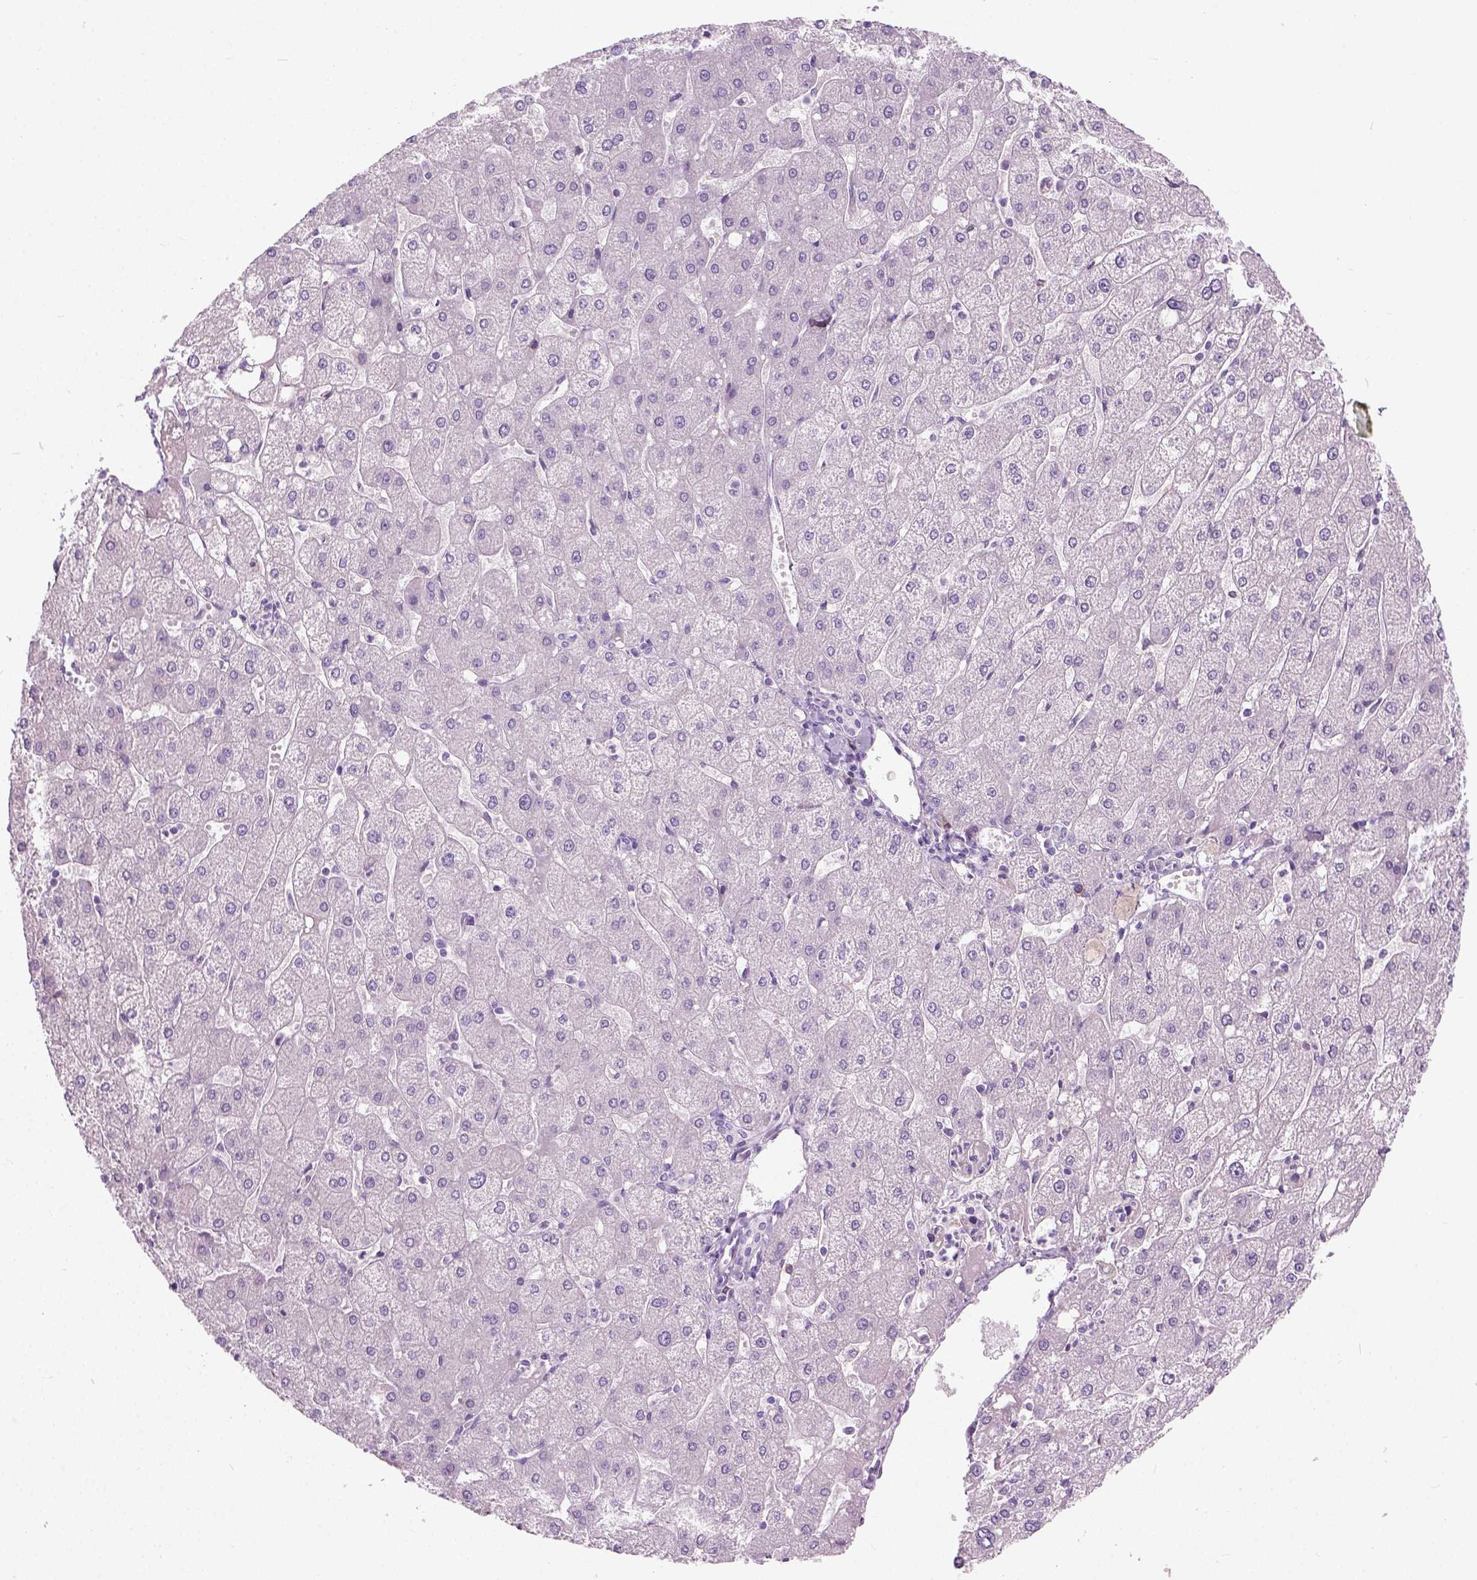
{"staining": {"intensity": "negative", "quantity": "none", "location": "none"}, "tissue": "liver", "cell_type": "Cholangiocytes", "image_type": "normal", "snomed": [{"axis": "morphology", "description": "Normal tissue, NOS"}, {"axis": "topography", "description": "Liver"}], "caption": "A high-resolution image shows immunohistochemistry (IHC) staining of unremarkable liver, which shows no significant staining in cholangiocytes.", "gene": "TRIM72", "patient": {"sex": "male", "age": 67}}